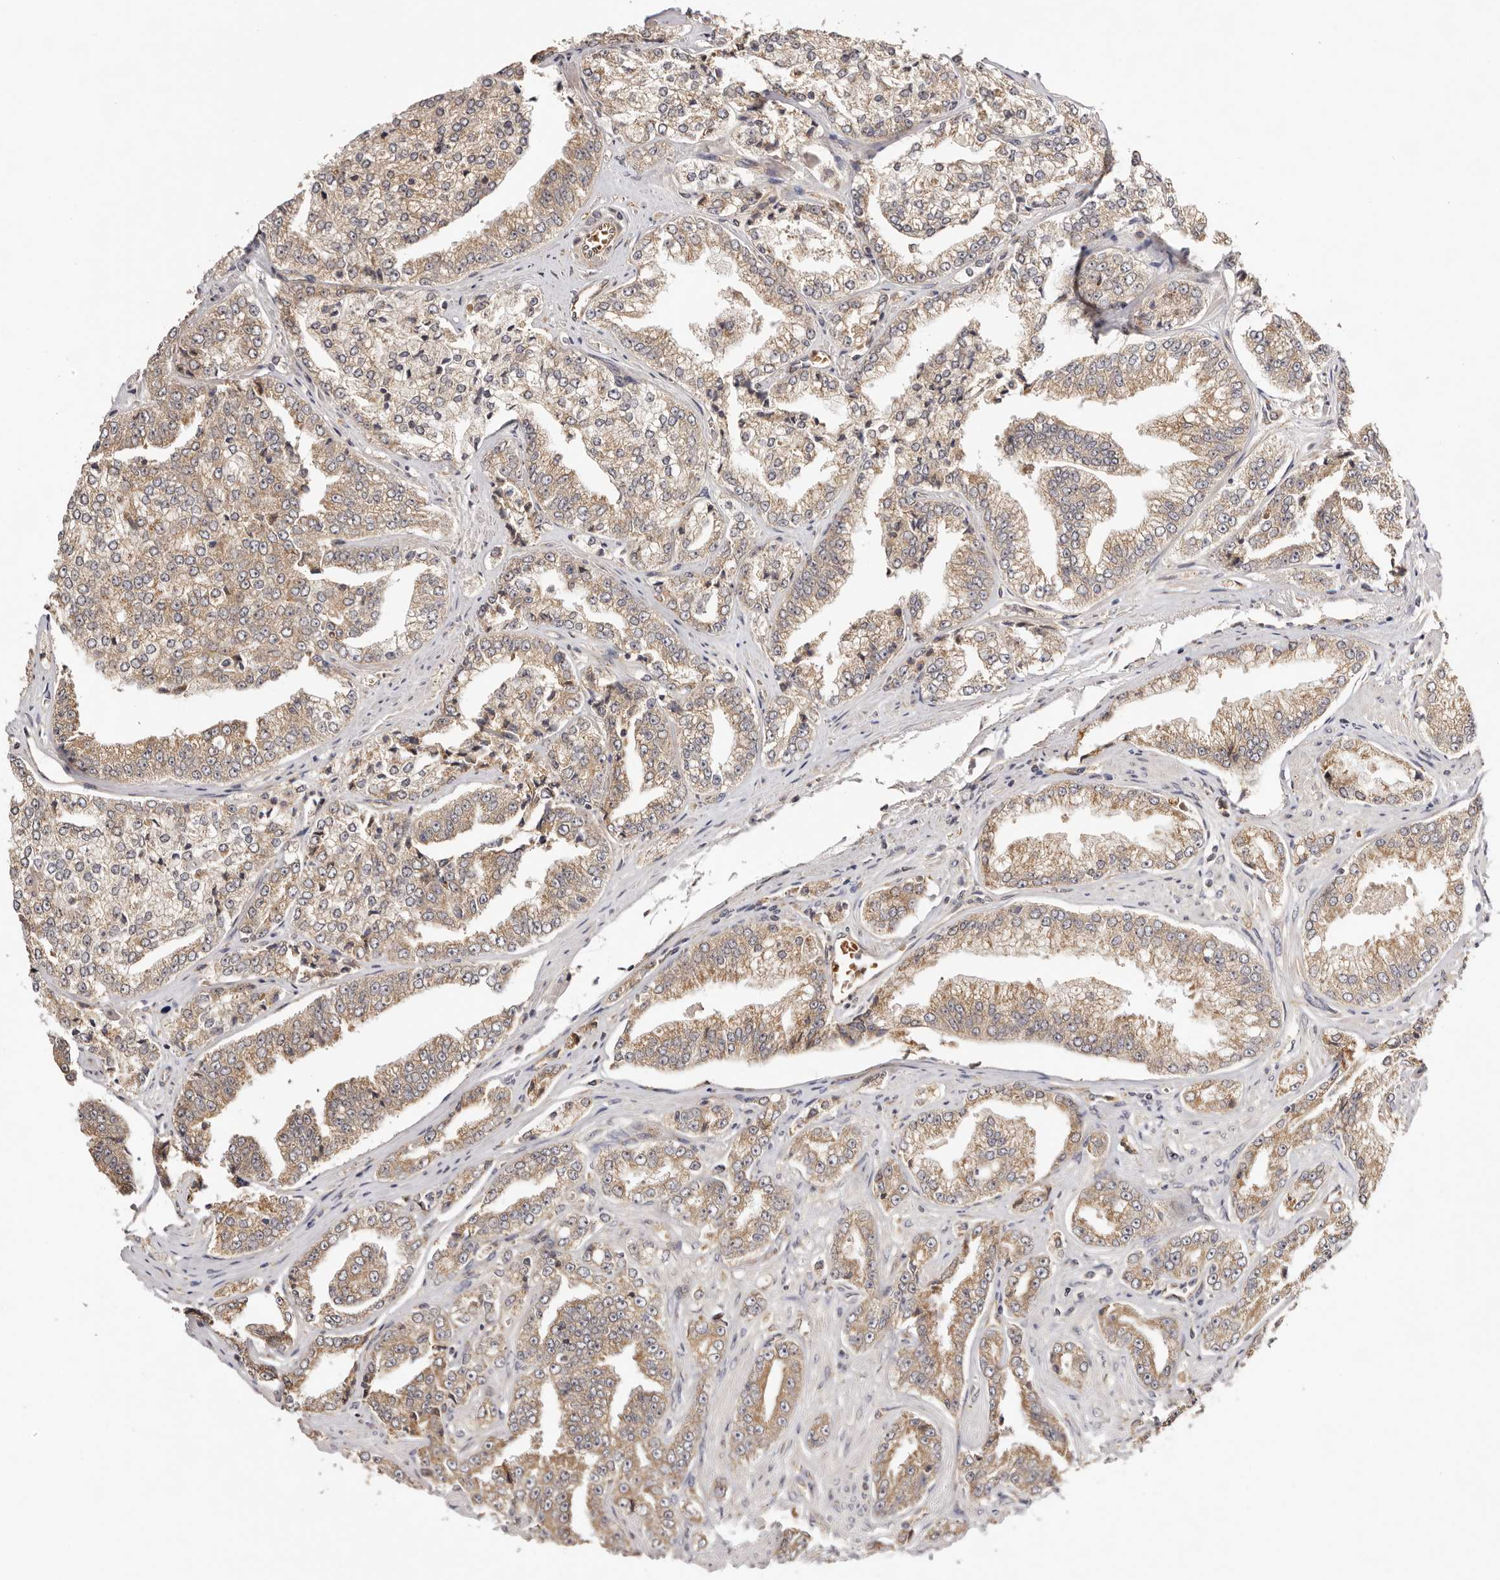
{"staining": {"intensity": "weak", "quantity": ">75%", "location": "cytoplasmic/membranous"}, "tissue": "prostate cancer", "cell_type": "Tumor cells", "image_type": "cancer", "snomed": [{"axis": "morphology", "description": "Adenocarcinoma, High grade"}, {"axis": "topography", "description": "Prostate"}], "caption": "Weak cytoplasmic/membranous positivity is present in approximately >75% of tumor cells in prostate cancer. The protein of interest is shown in brown color, while the nuclei are stained blue.", "gene": "UBR2", "patient": {"sex": "male", "age": 71}}